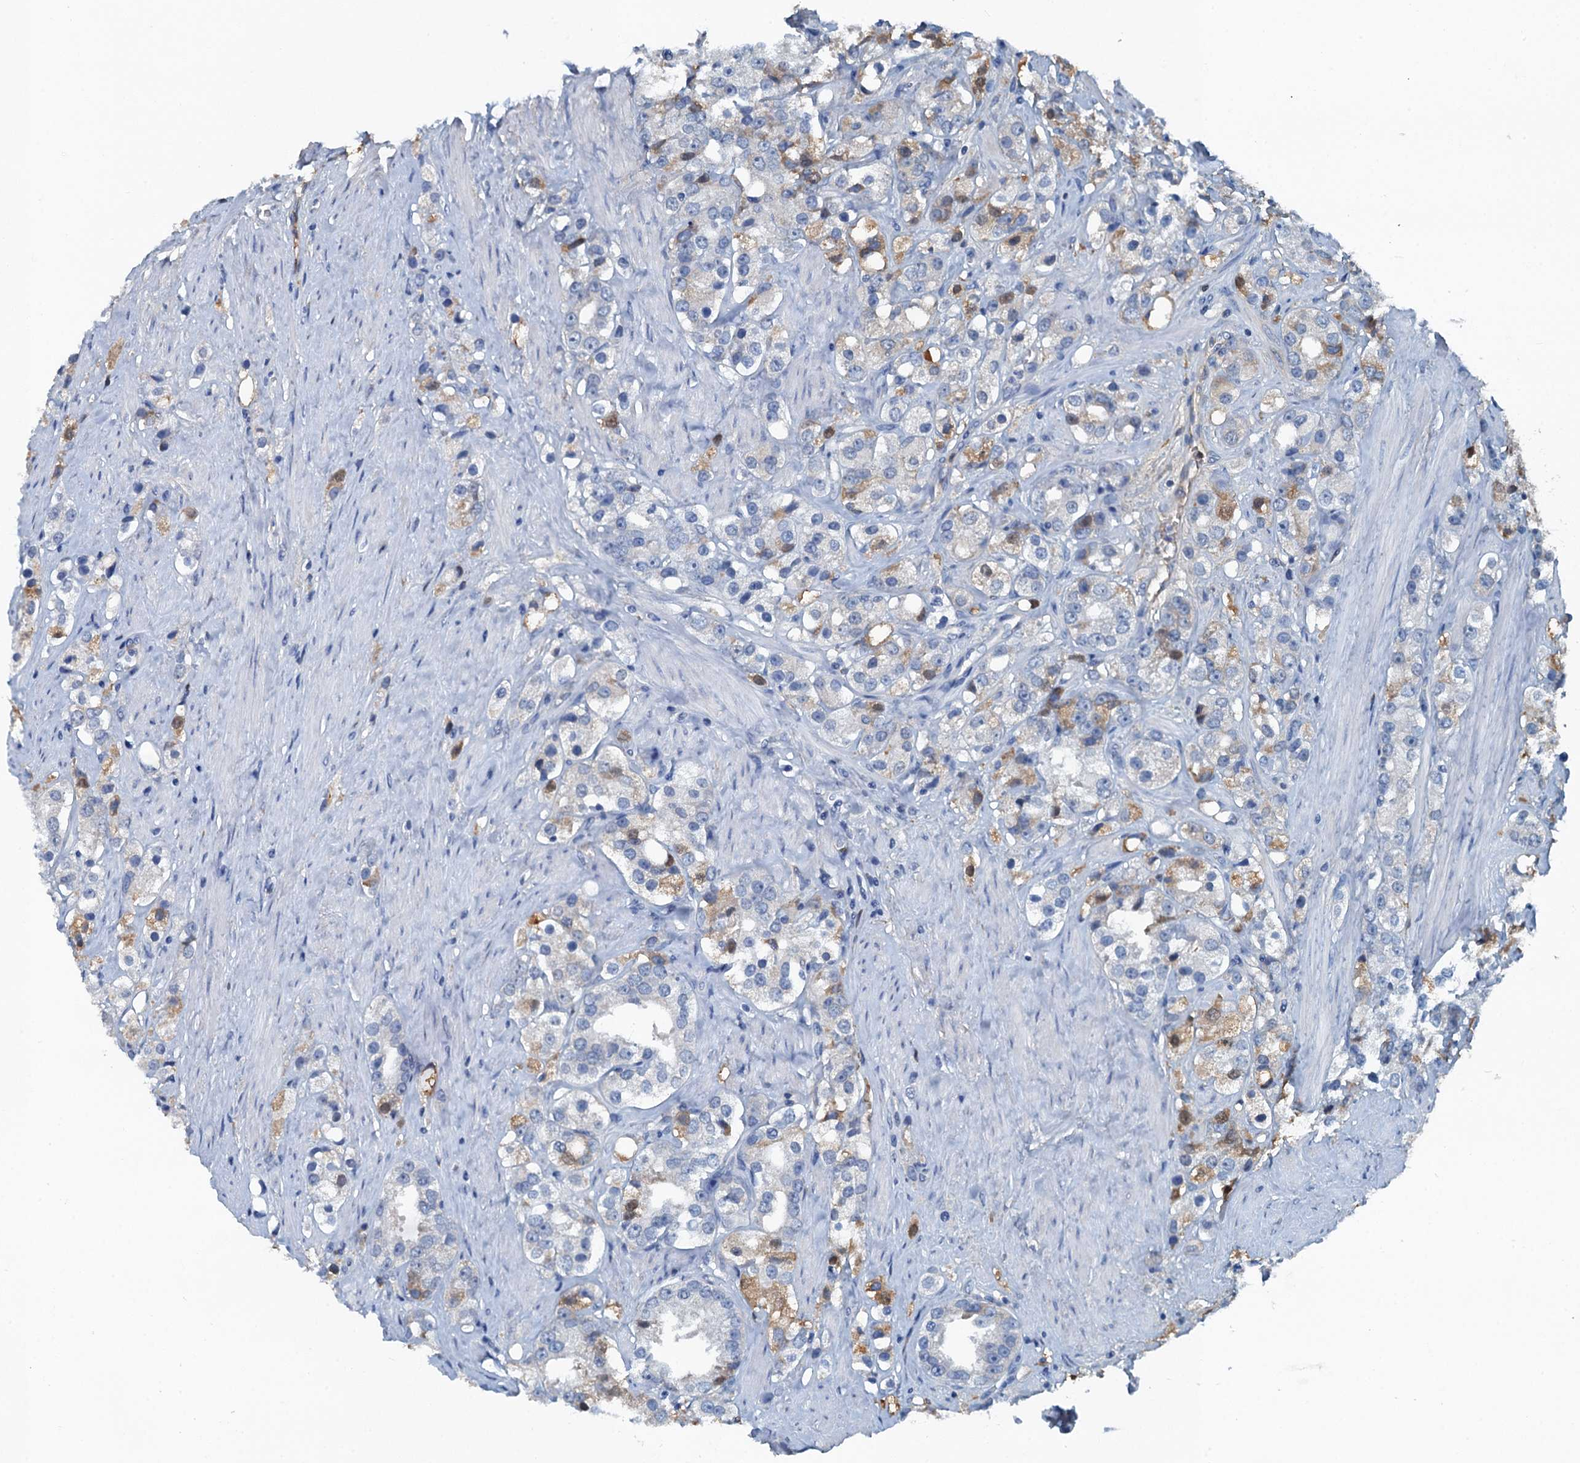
{"staining": {"intensity": "weak", "quantity": "<25%", "location": "cytoplasmic/membranous"}, "tissue": "prostate cancer", "cell_type": "Tumor cells", "image_type": "cancer", "snomed": [{"axis": "morphology", "description": "Adenocarcinoma, NOS"}, {"axis": "topography", "description": "Prostate"}], "caption": "Image shows no significant protein expression in tumor cells of adenocarcinoma (prostate).", "gene": "LSM14B", "patient": {"sex": "male", "age": 79}}